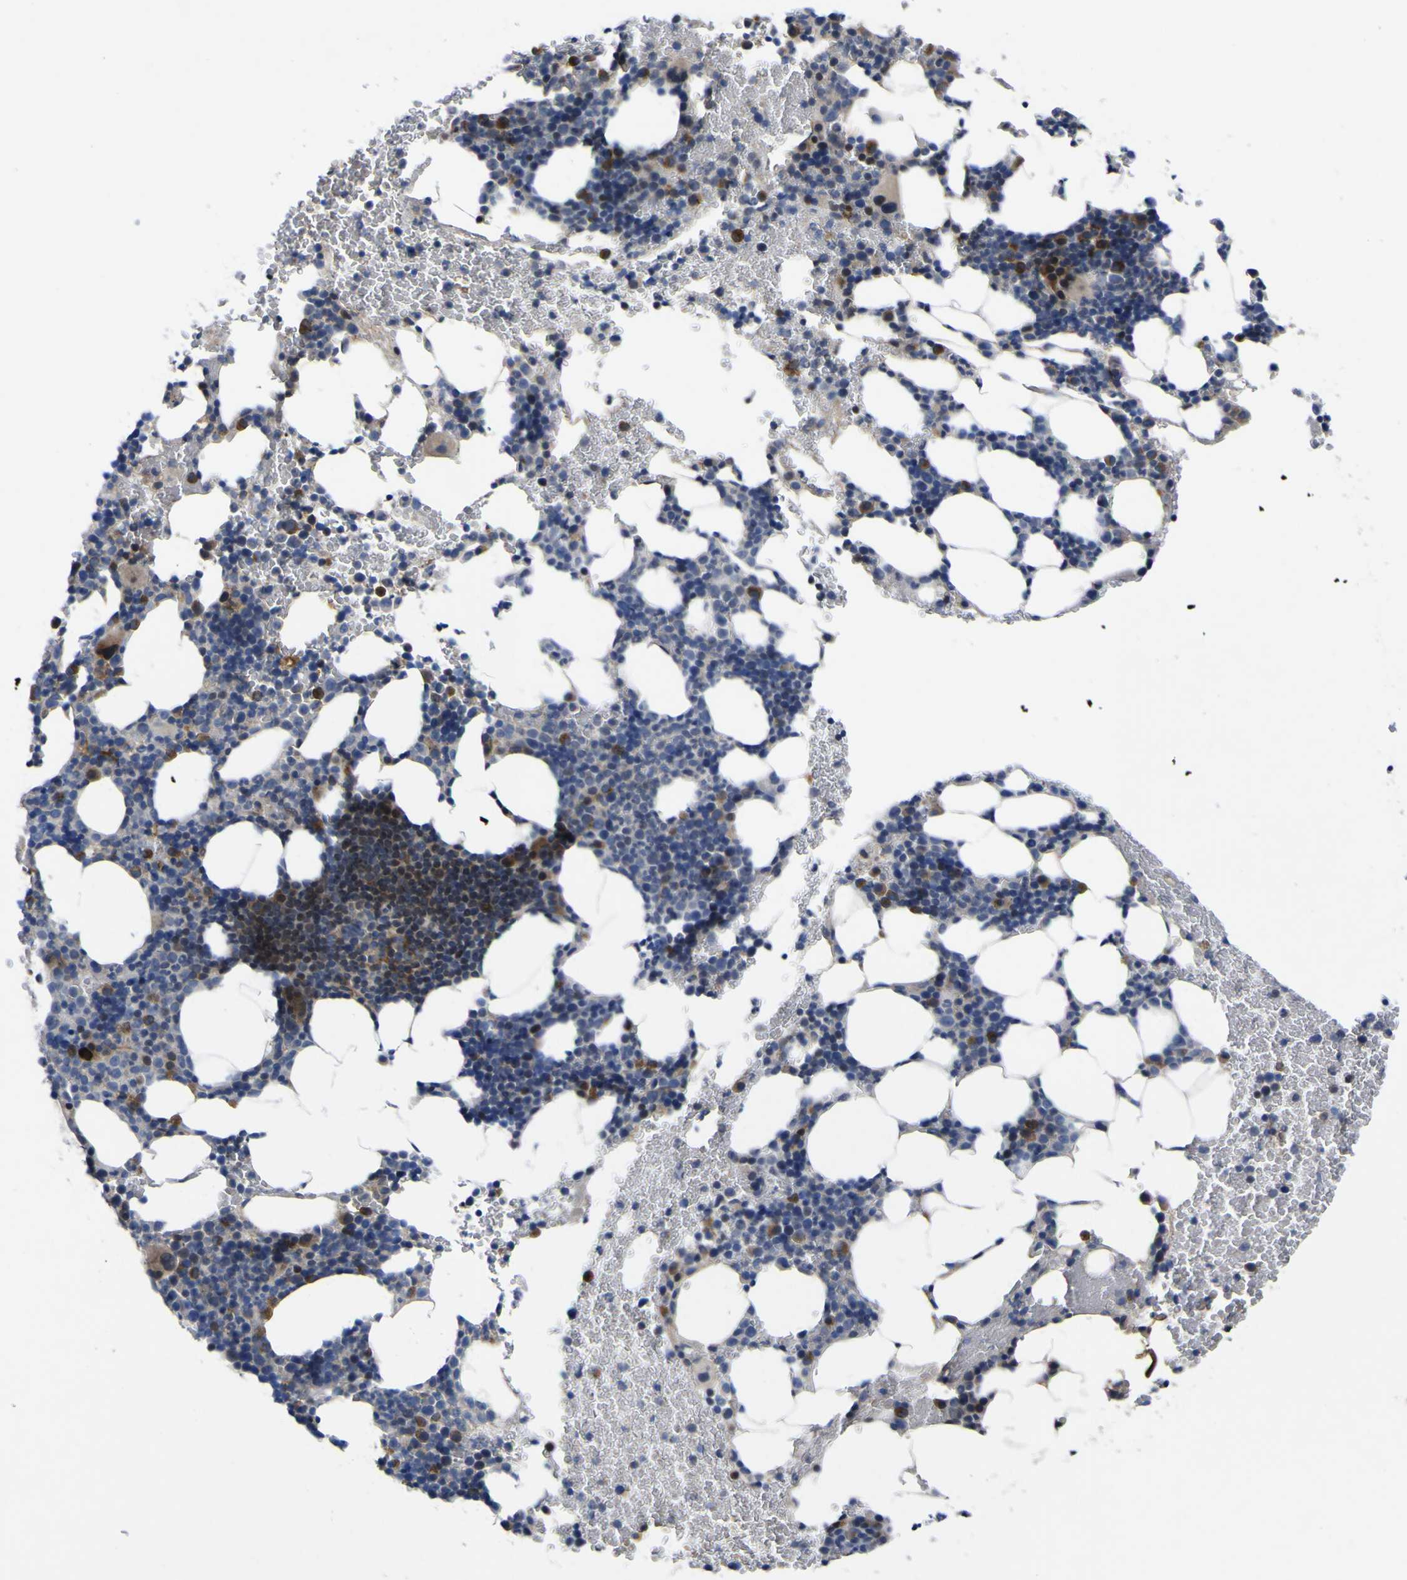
{"staining": {"intensity": "moderate", "quantity": "25%-75%", "location": "cytoplasmic/membranous"}, "tissue": "bone marrow", "cell_type": "Hematopoietic cells", "image_type": "normal", "snomed": [{"axis": "morphology", "description": "Normal tissue, NOS"}, {"axis": "morphology", "description": "Inflammation, NOS"}, {"axis": "topography", "description": "Bone marrow"}], "caption": "Moderate cytoplasmic/membranous protein staining is seen in about 25%-75% of hematopoietic cells in bone marrow. (DAB IHC with brightfield microscopy, high magnification).", "gene": "NAV1", "patient": {"sex": "female", "age": 70}}